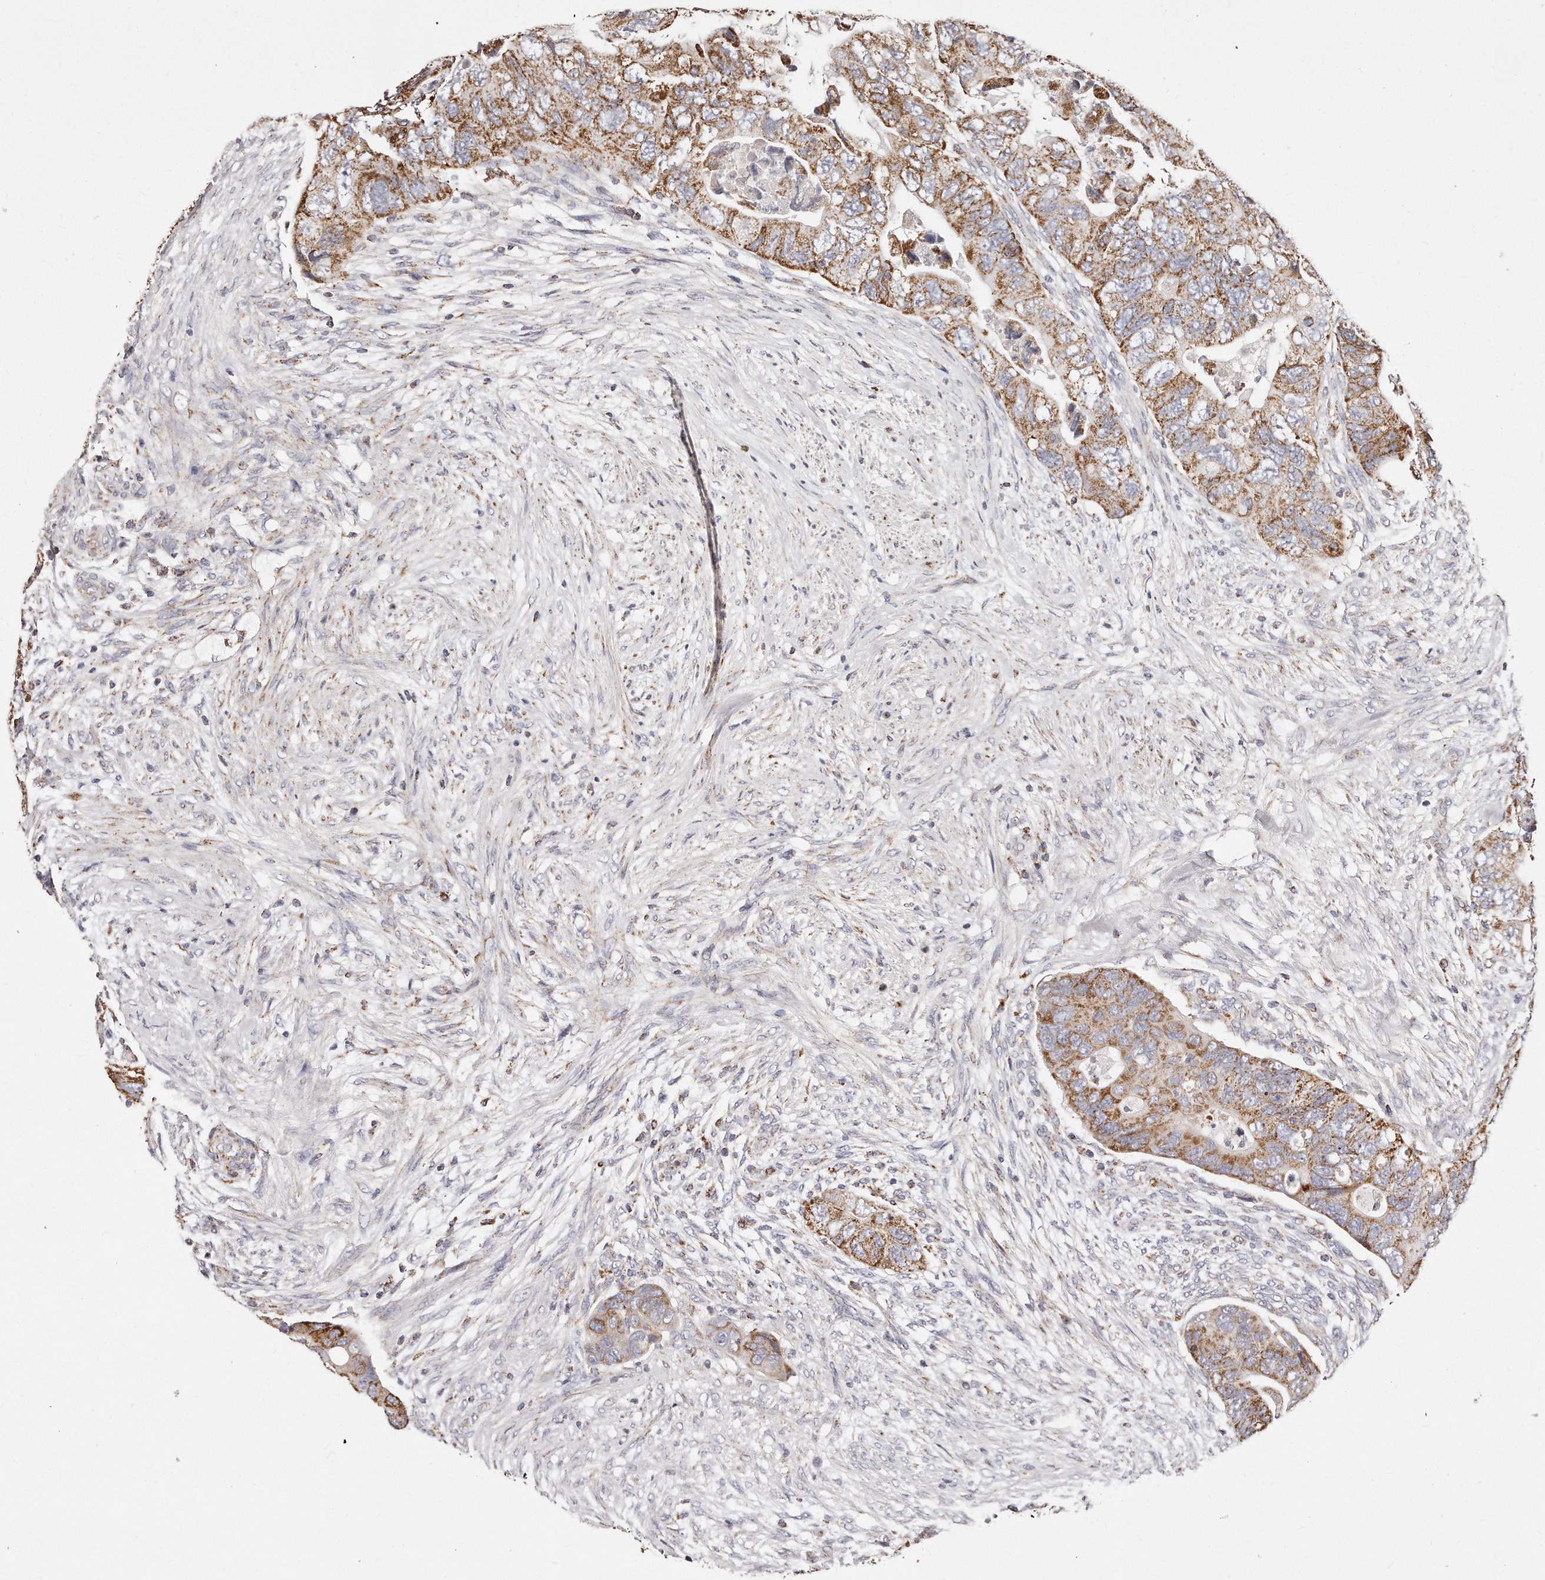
{"staining": {"intensity": "moderate", "quantity": ">75%", "location": "cytoplasmic/membranous"}, "tissue": "colorectal cancer", "cell_type": "Tumor cells", "image_type": "cancer", "snomed": [{"axis": "morphology", "description": "Adenocarcinoma, NOS"}, {"axis": "topography", "description": "Rectum"}], "caption": "Brown immunohistochemical staining in colorectal cancer shows moderate cytoplasmic/membranous staining in about >75% of tumor cells.", "gene": "RTKN", "patient": {"sex": "male", "age": 63}}